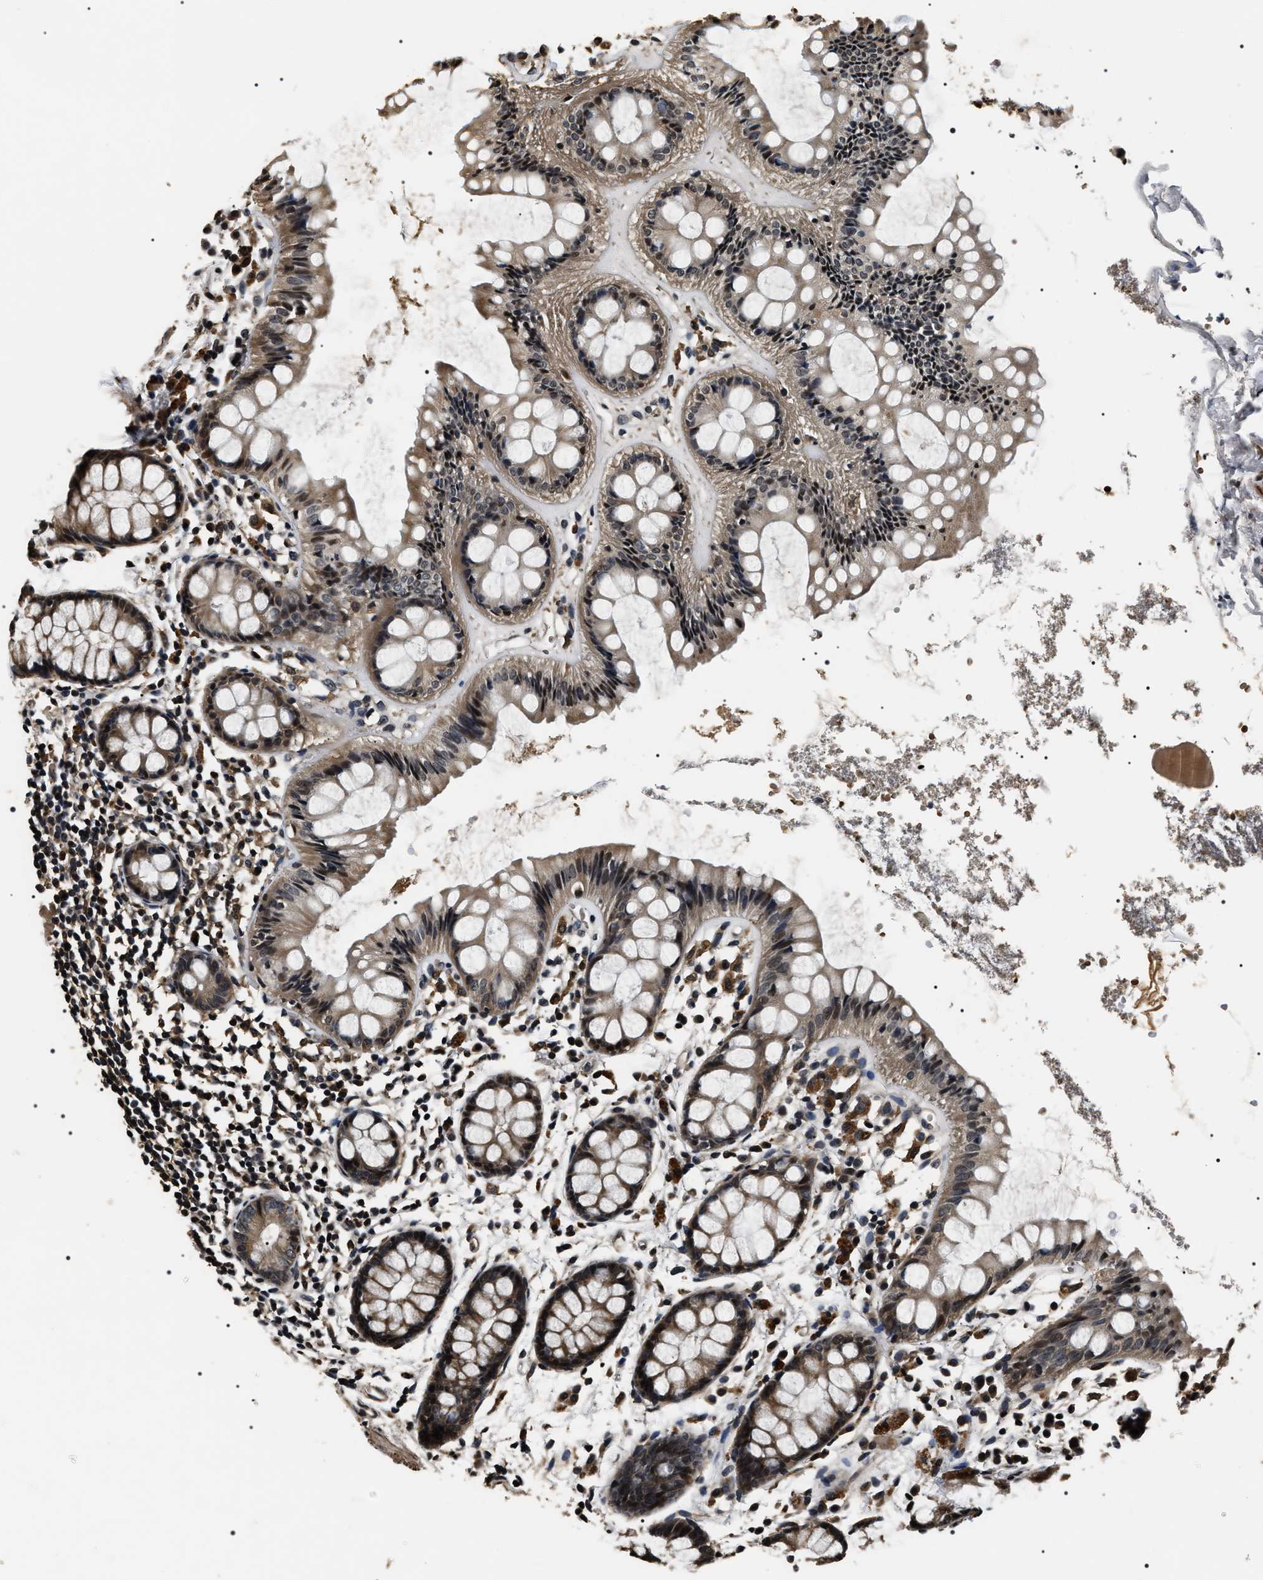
{"staining": {"intensity": "moderate", "quantity": ">75%", "location": "cytoplasmic/membranous,nuclear"}, "tissue": "rectum", "cell_type": "Glandular cells", "image_type": "normal", "snomed": [{"axis": "morphology", "description": "Normal tissue, NOS"}, {"axis": "topography", "description": "Rectum"}], "caption": "Rectum stained with a brown dye reveals moderate cytoplasmic/membranous,nuclear positive expression in about >75% of glandular cells.", "gene": "ARHGAP22", "patient": {"sex": "female", "age": 66}}